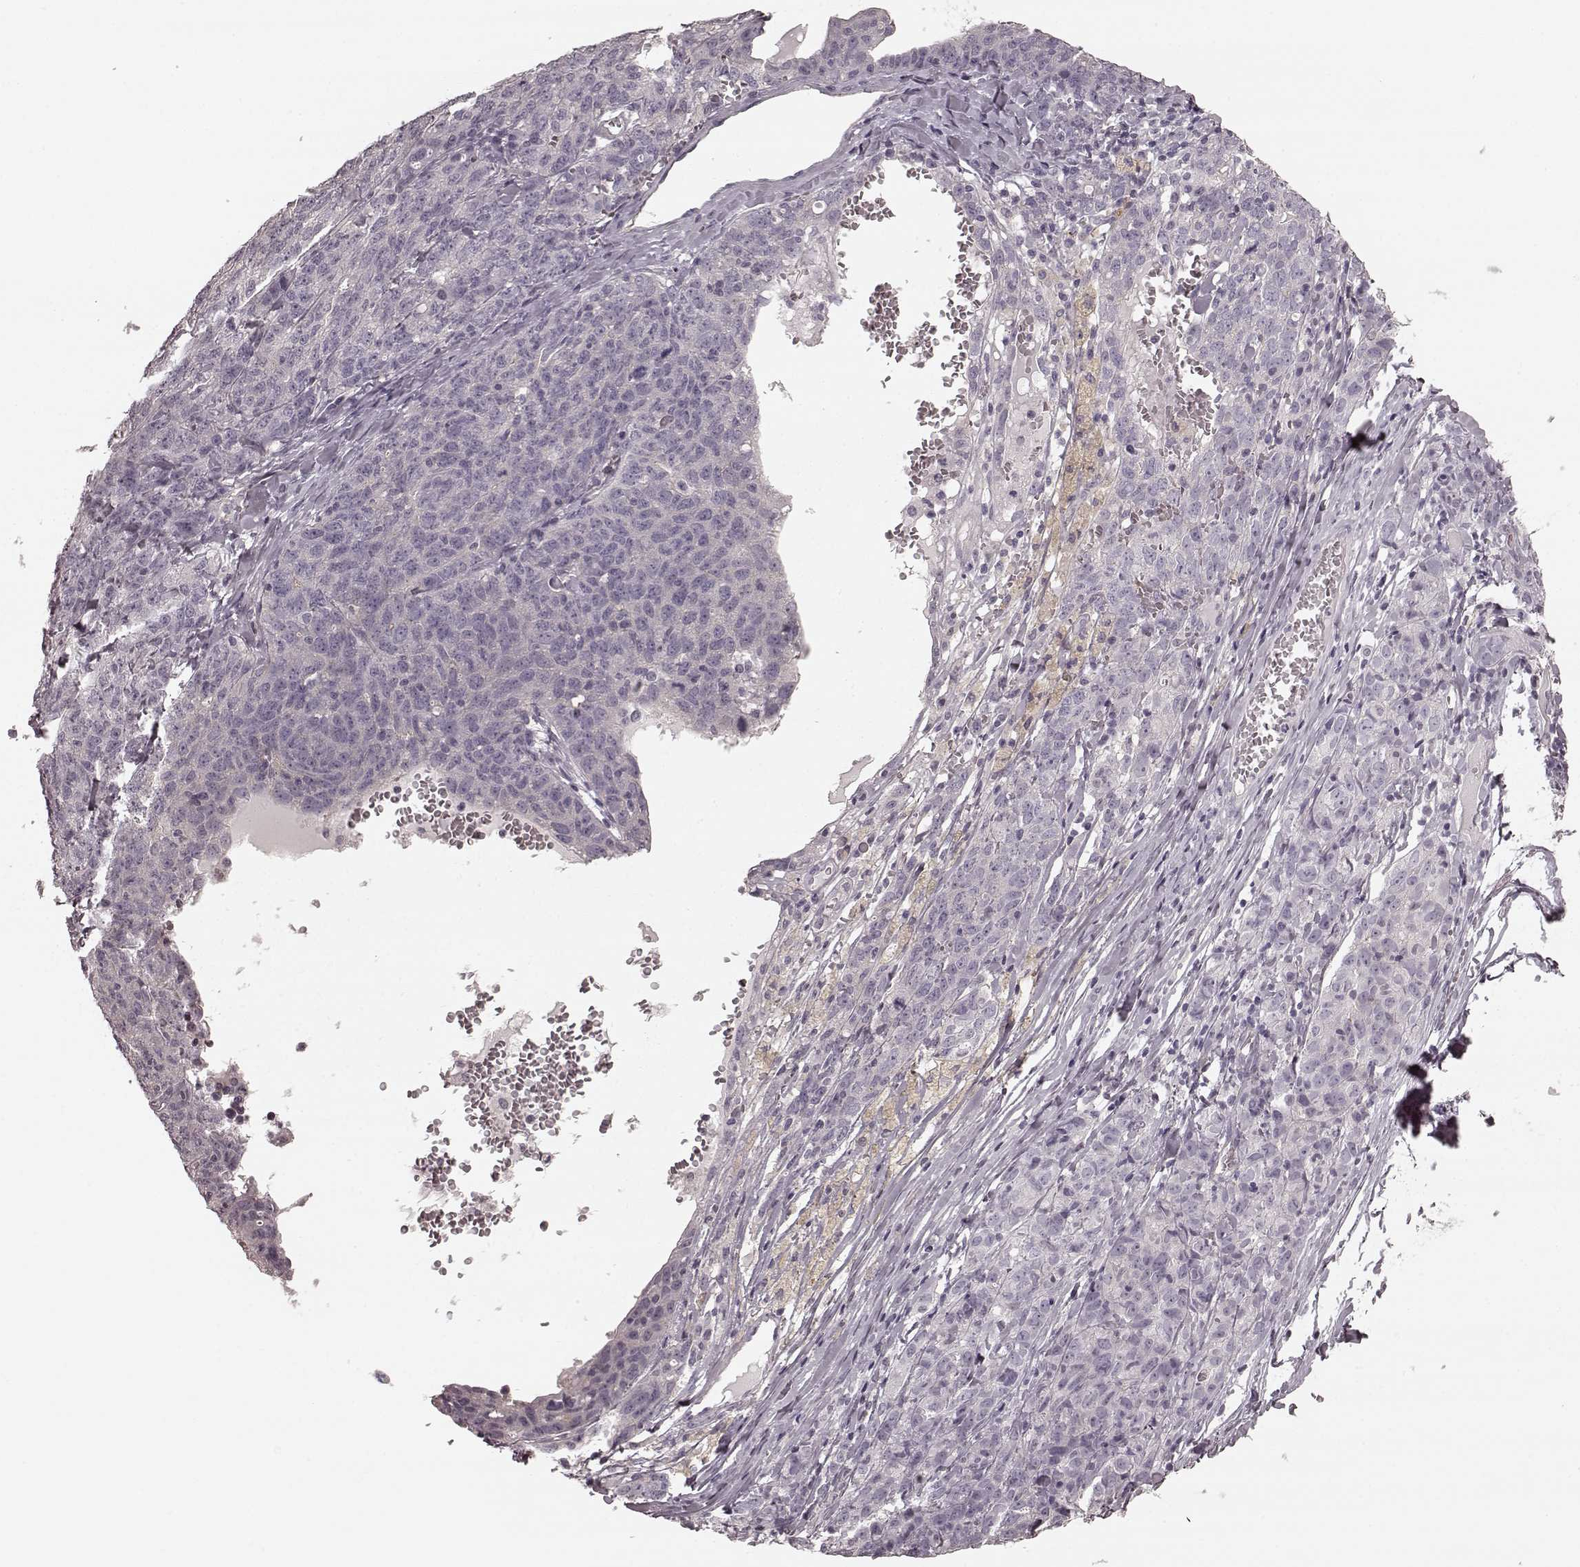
{"staining": {"intensity": "negative", "quantity": "none", "location": "none"}, "tissue": "ovarian cancer", "cell_type": "Tumor cells", "image_type": "cancer", "snomed": [{"axis": "morphology", "description": "Cystadenocarcinoma, serous, NOS"}, {"axis": "topography", "description": "Ovary"}], "caption": "High magnification brightfield microscopy of ovarian serous cystadenocarcinoma stained with DAB (brown) and counterstained with hematoxylin (blue): tumor cells show no significant expression. The staining was performed using DAB to visualize the protein expression in brown, while the nuclei were stained in blue with hematoxylin (Magnification: 20x).", "gene": "PRKCE", "patient": {"sex": "female", "age": 71}}